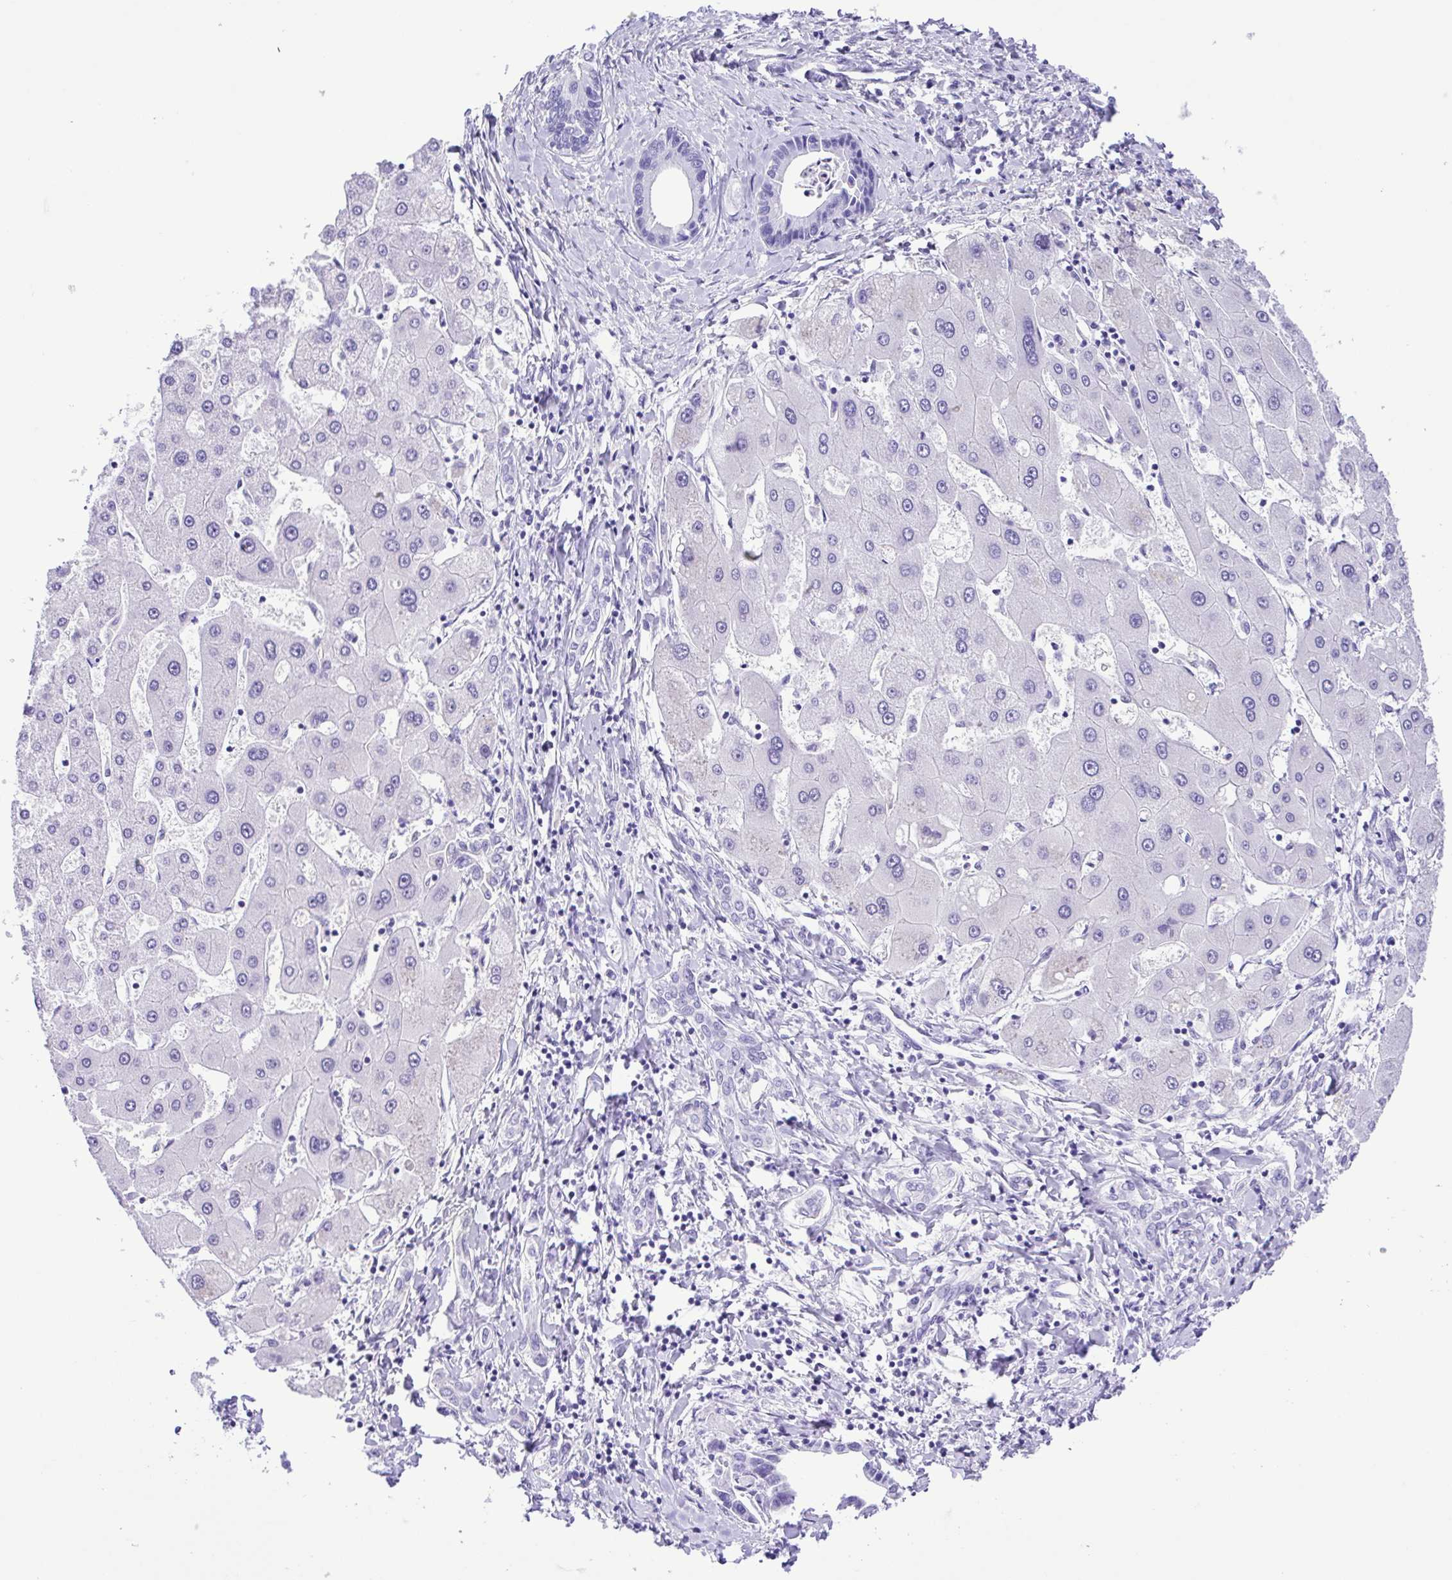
{"staining": {"intensity": "negative", "quantity": "none", "location": "none"}, "tissue": "liver cancer", "cell_type": "Tumor cells", "image_type": "cancer", "snomed": [{"axis": "morphology", "description": "Cholangiocarcinoma"}, {"axis": "topography", "description": "Liver"}], "caption": "A histopathology image of human liver cholangiocarcinoma is negative for staining in tumor cells. The staining is performed using DAB brown chromogen with nuclei counter-stained in using hematoxylin.", "gene": "ERP27", "patient": {"sex": "male", "age": 66}}